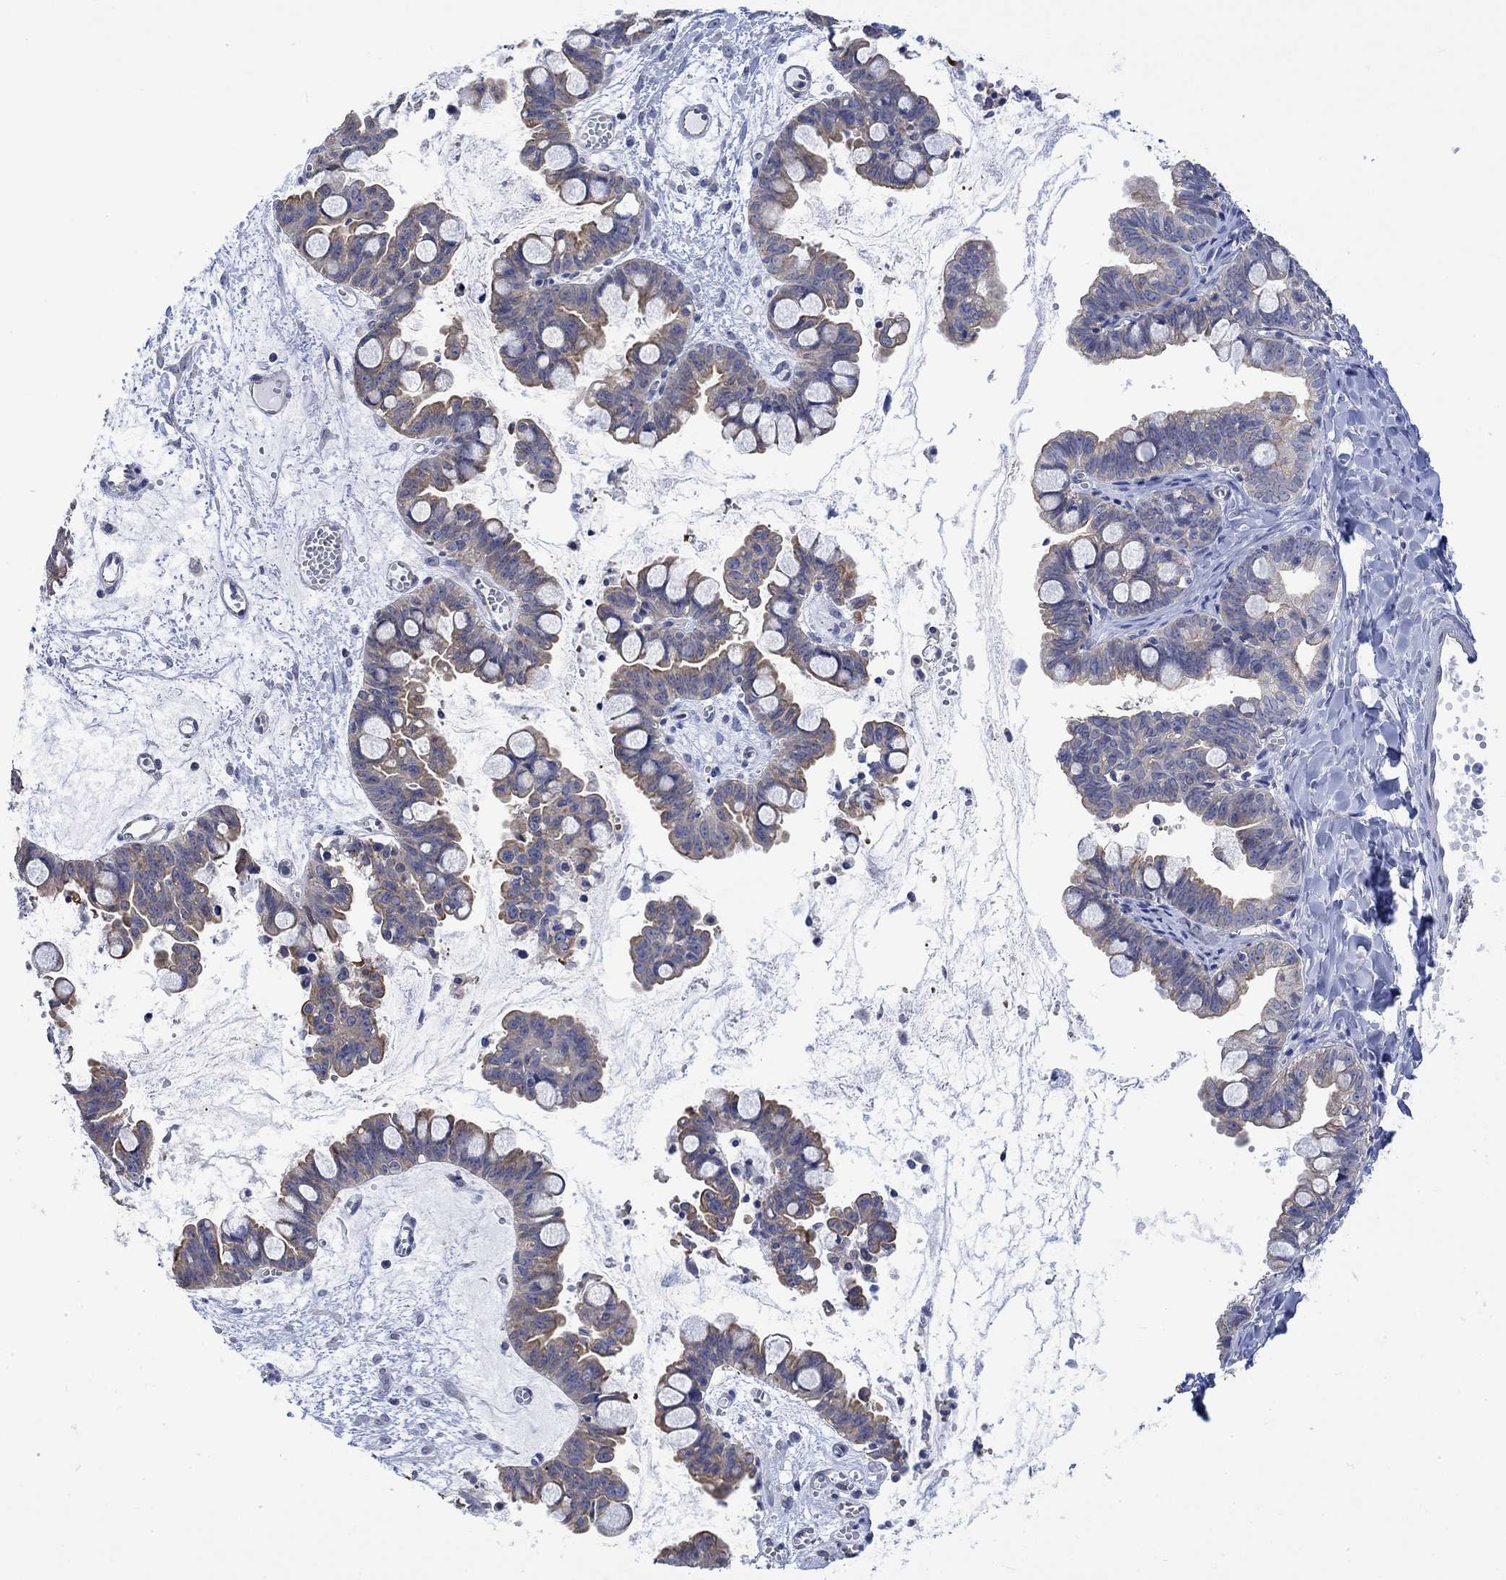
{"staining": {"intensity": "moderate", "quantity": "<25%", "location": "cytoplasmic/membranous"}, "tissue": "ovarian cancer", "cell_type": "Tumor cells", "image_type": "cancer", "snomed": [{"axis": "morphology", "description": "Cystadenocarcinoma, mucinous, NOS"}, {"axis": "topography", "description": "Ovary"}], "caption": "A photomicrograph of ovarian cancer stained for a protein demonstrates moderate cytoplasmic/membranous brown staining in tumor cells.", "gene": "AGRP", "patient": {"sex": "female", "age": 63}}